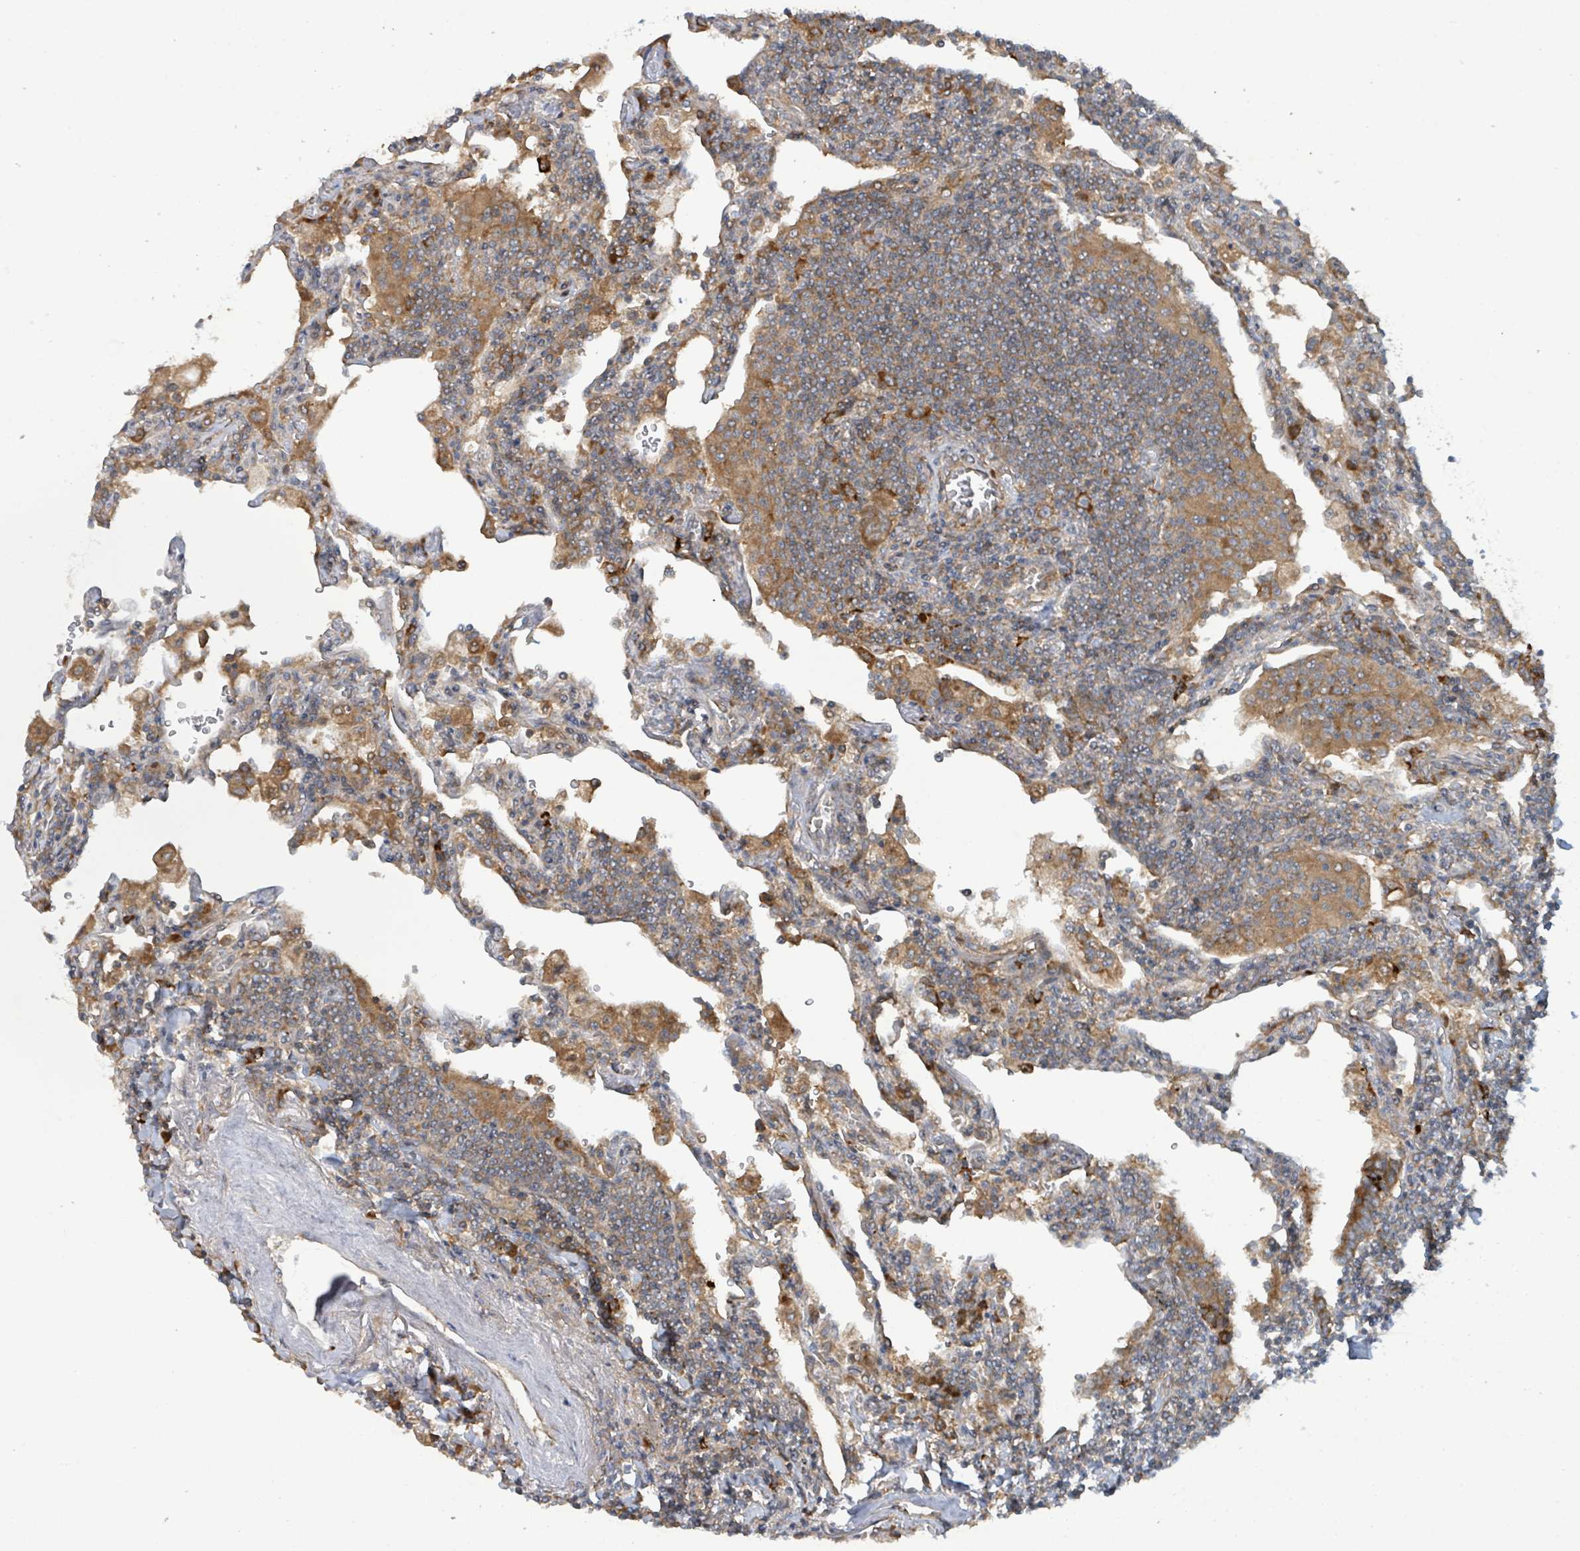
{"staining": {"intensity": "moderate", "quantity": "25%-75%", "location": "cytoplasmic/membranous"}, "tissue": "lymphoma", "cell_type": "Tumor cells", "image_type": "cancer", "snomed": [{"axis": "morphology", "description": "Malignant lymphoma, non-Hodgkin's type, Low grade"}, {"axis": "topography", "description": "Lung"}], "caption": "Moderate cytoplasmic/membranous staining is present in about 25%-75% of tumor cells in low-grade malignant lymphoma, non-Hodgkin's type. Using DAB (3,3'-diaminobenzidine) (brown) and hematoxylin (blue) stains, captured at high magnification using brightfield microscopy.", "gene": "OR51E1", "patient": {"sex": "female", "age": 71}}